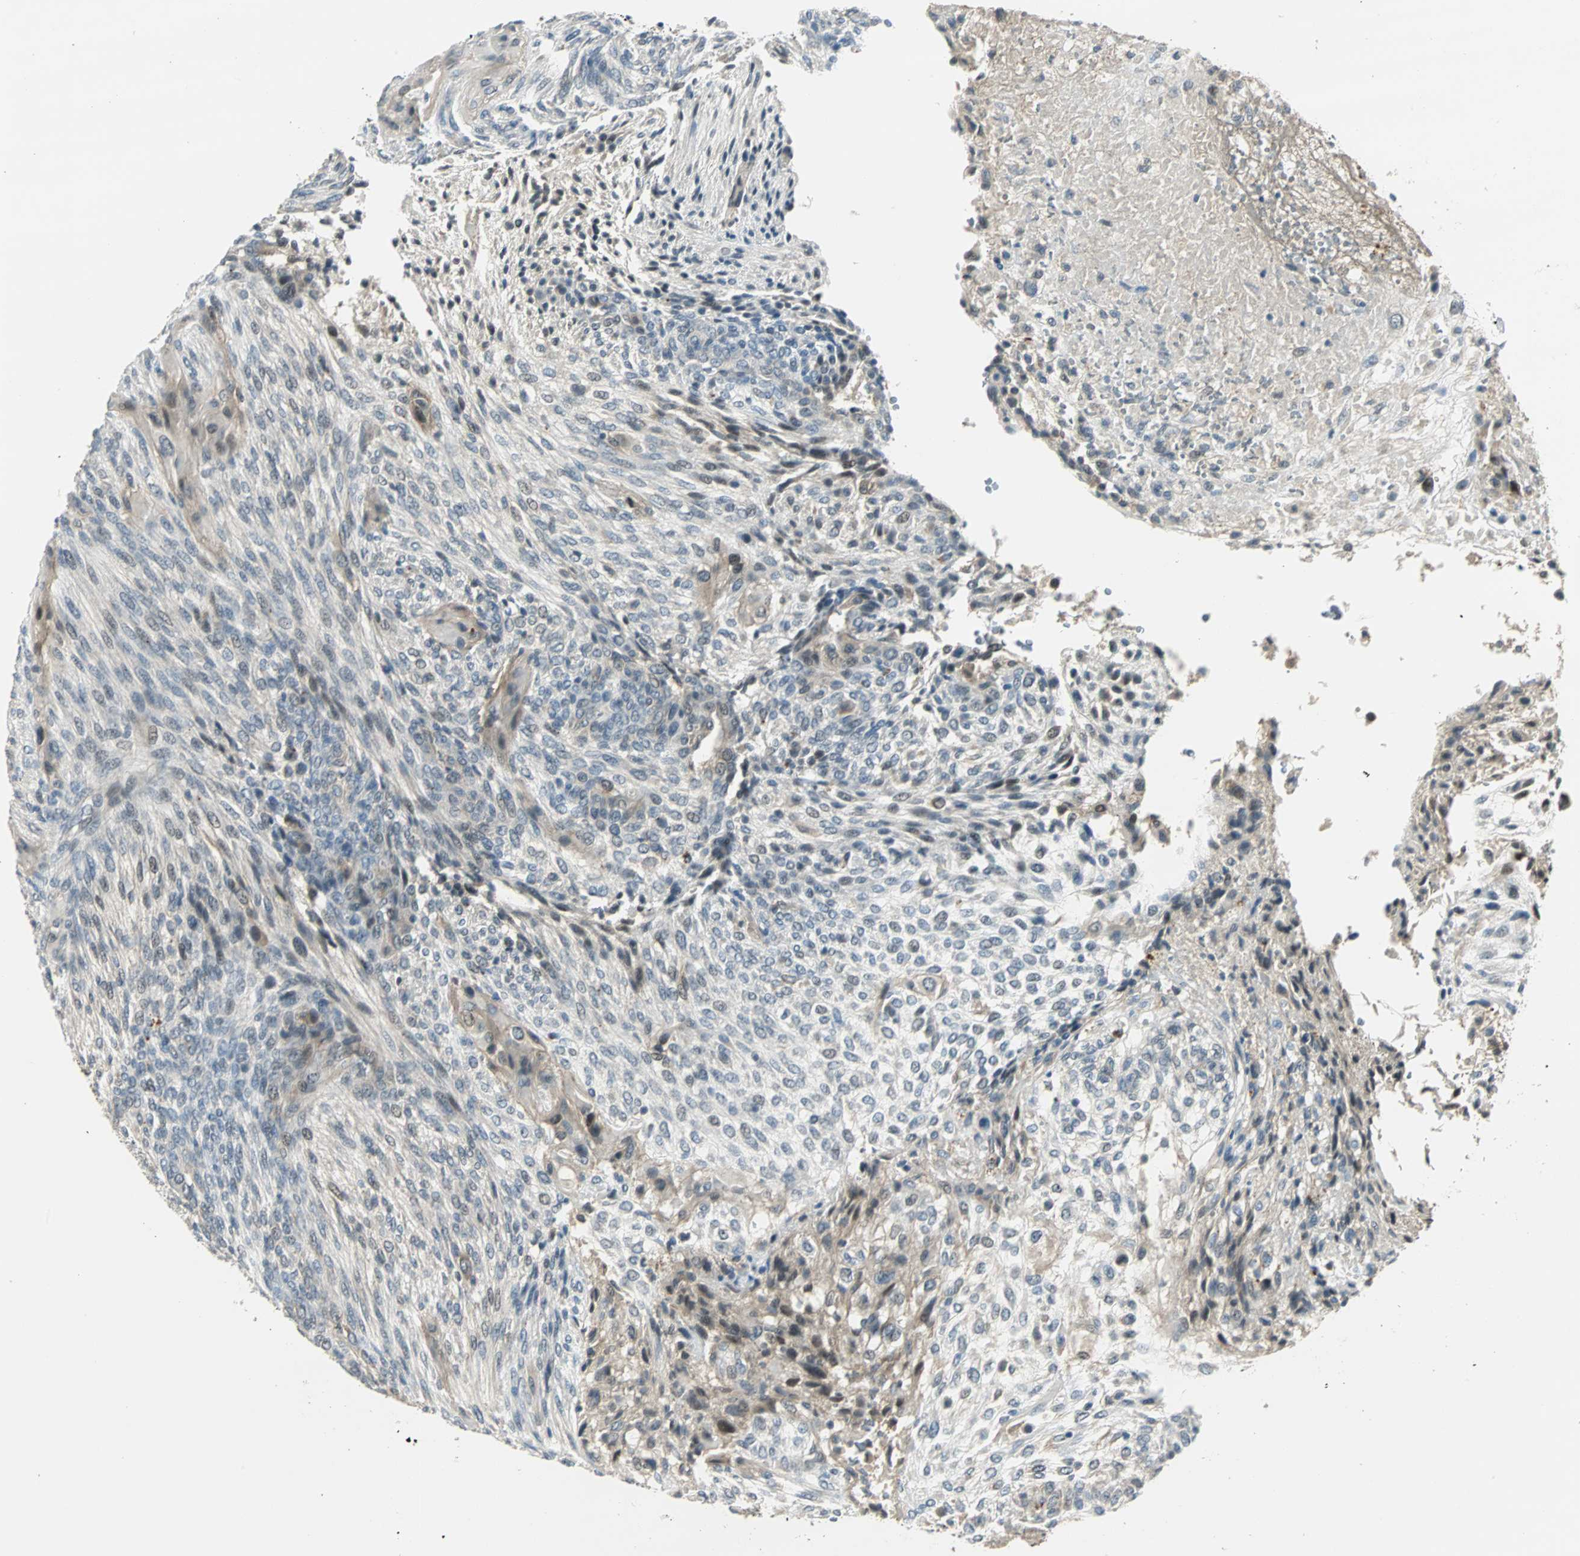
{"staining": {"intensity": "weak", "quantity": "<25%", "location": "cytoplasmic/membranous,nuclear"}, "tissue": "glioma", "cell_type": "Tumor cells", "image_type": "cancer", "snomed": [{"axis": "morphology", "description": "Glioma, malignant, High grade"}, {"axis": "topography", "description": "Cerebral cortex"}], "caption": "Malignant glioma (high-grade) was stained to show a protein in brown. There is no significant staining in tumor cells.", "gene": "FHL2", "patient": {"sex": "female", "age": 55}}